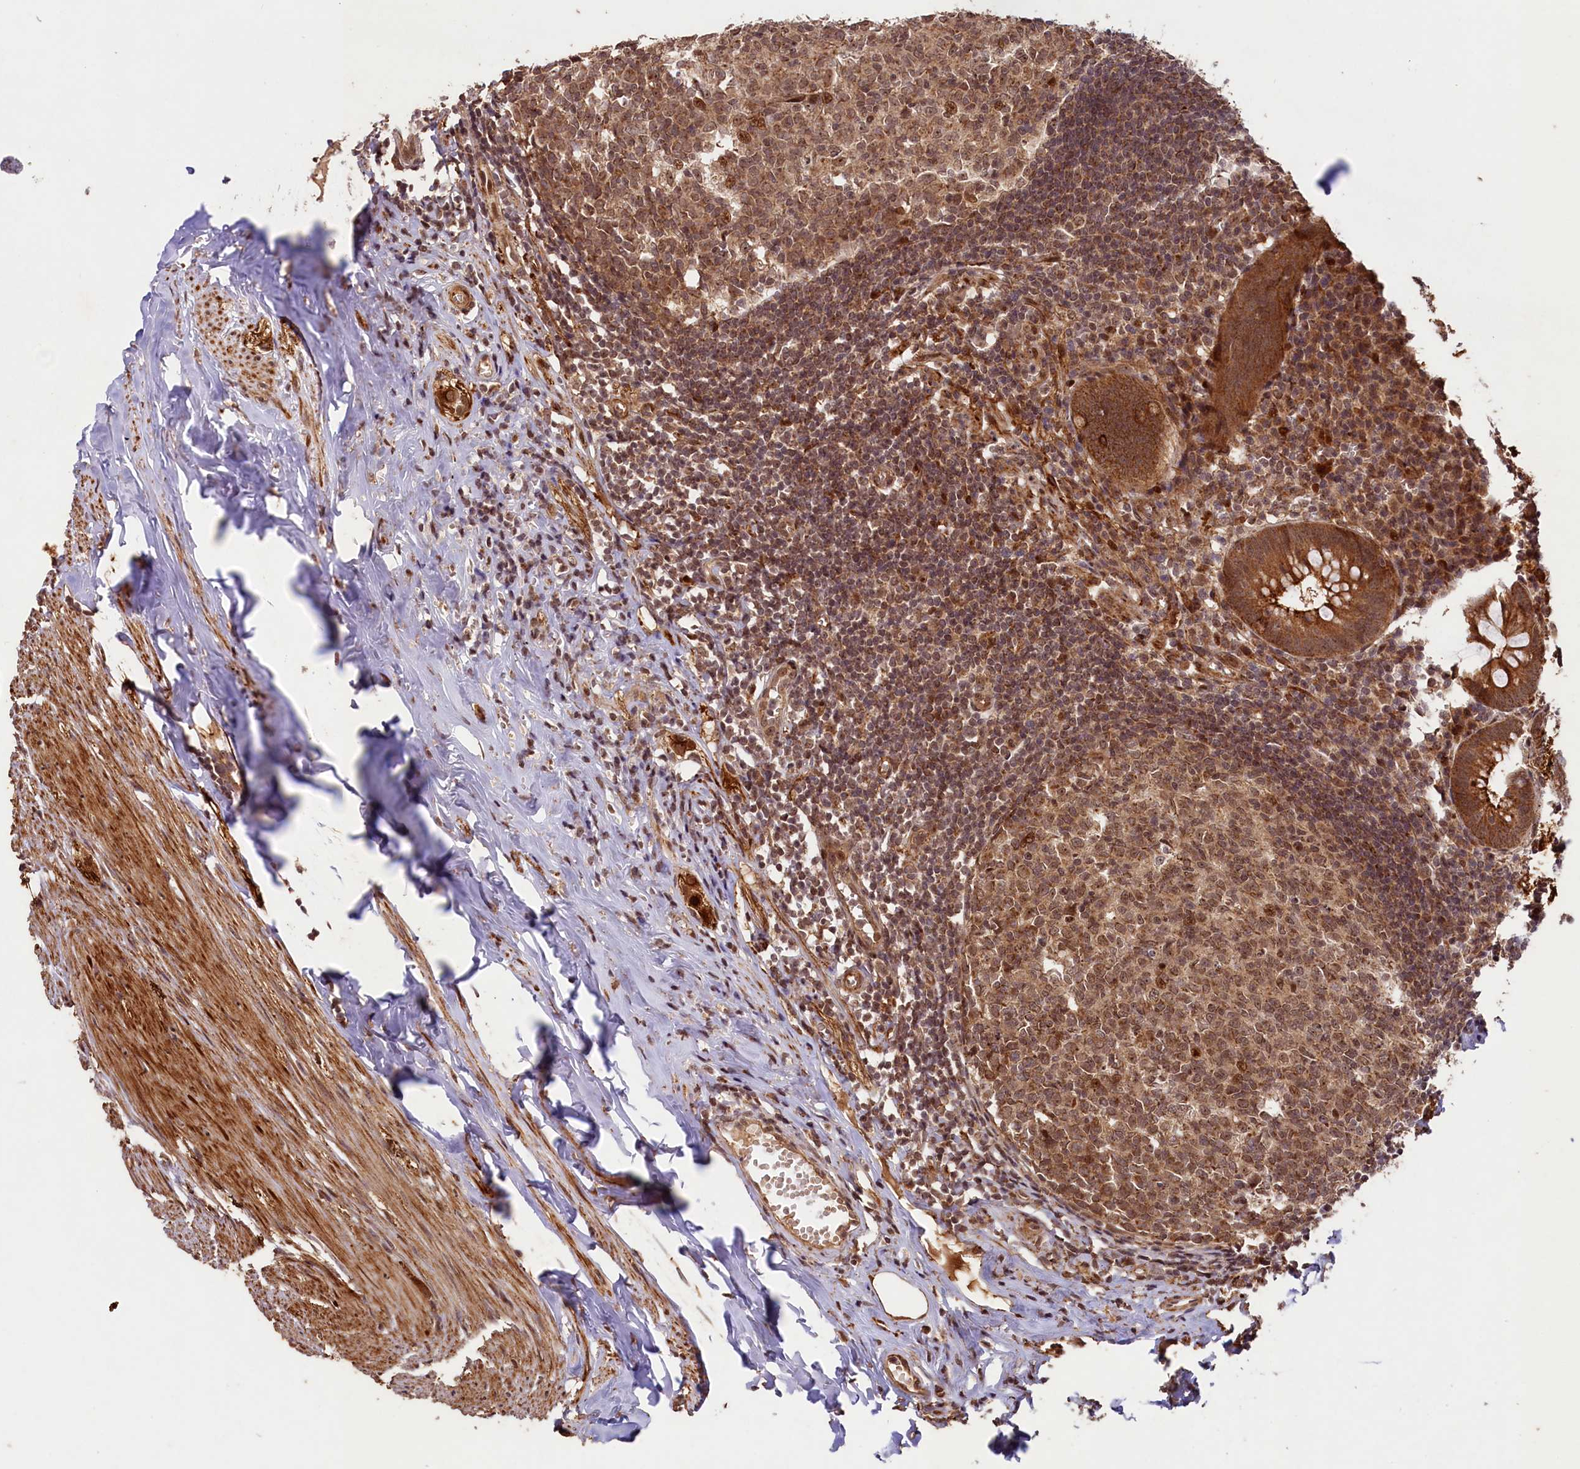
{"staining": {"intensity": "strong", "quantity": ">75%", "location": "cytoplasmic/membranous"}, "tissue": "appendix", "cell_type": "Glandular cells", "image_type": "normal", "snomed": [{"axis": "morphology", "description": "Normal tissue, NOS"}, {"axis": "topography", "description": "Appendix"}], "caption": "Immunohistochemistry of unremarkable appendix demonstrates high levels of strong cytoplasmic/membranous expression in approximately >75% of glandular cells.", "gene": "SHPRH", "patient": {"sex": "female", "age": 51}}